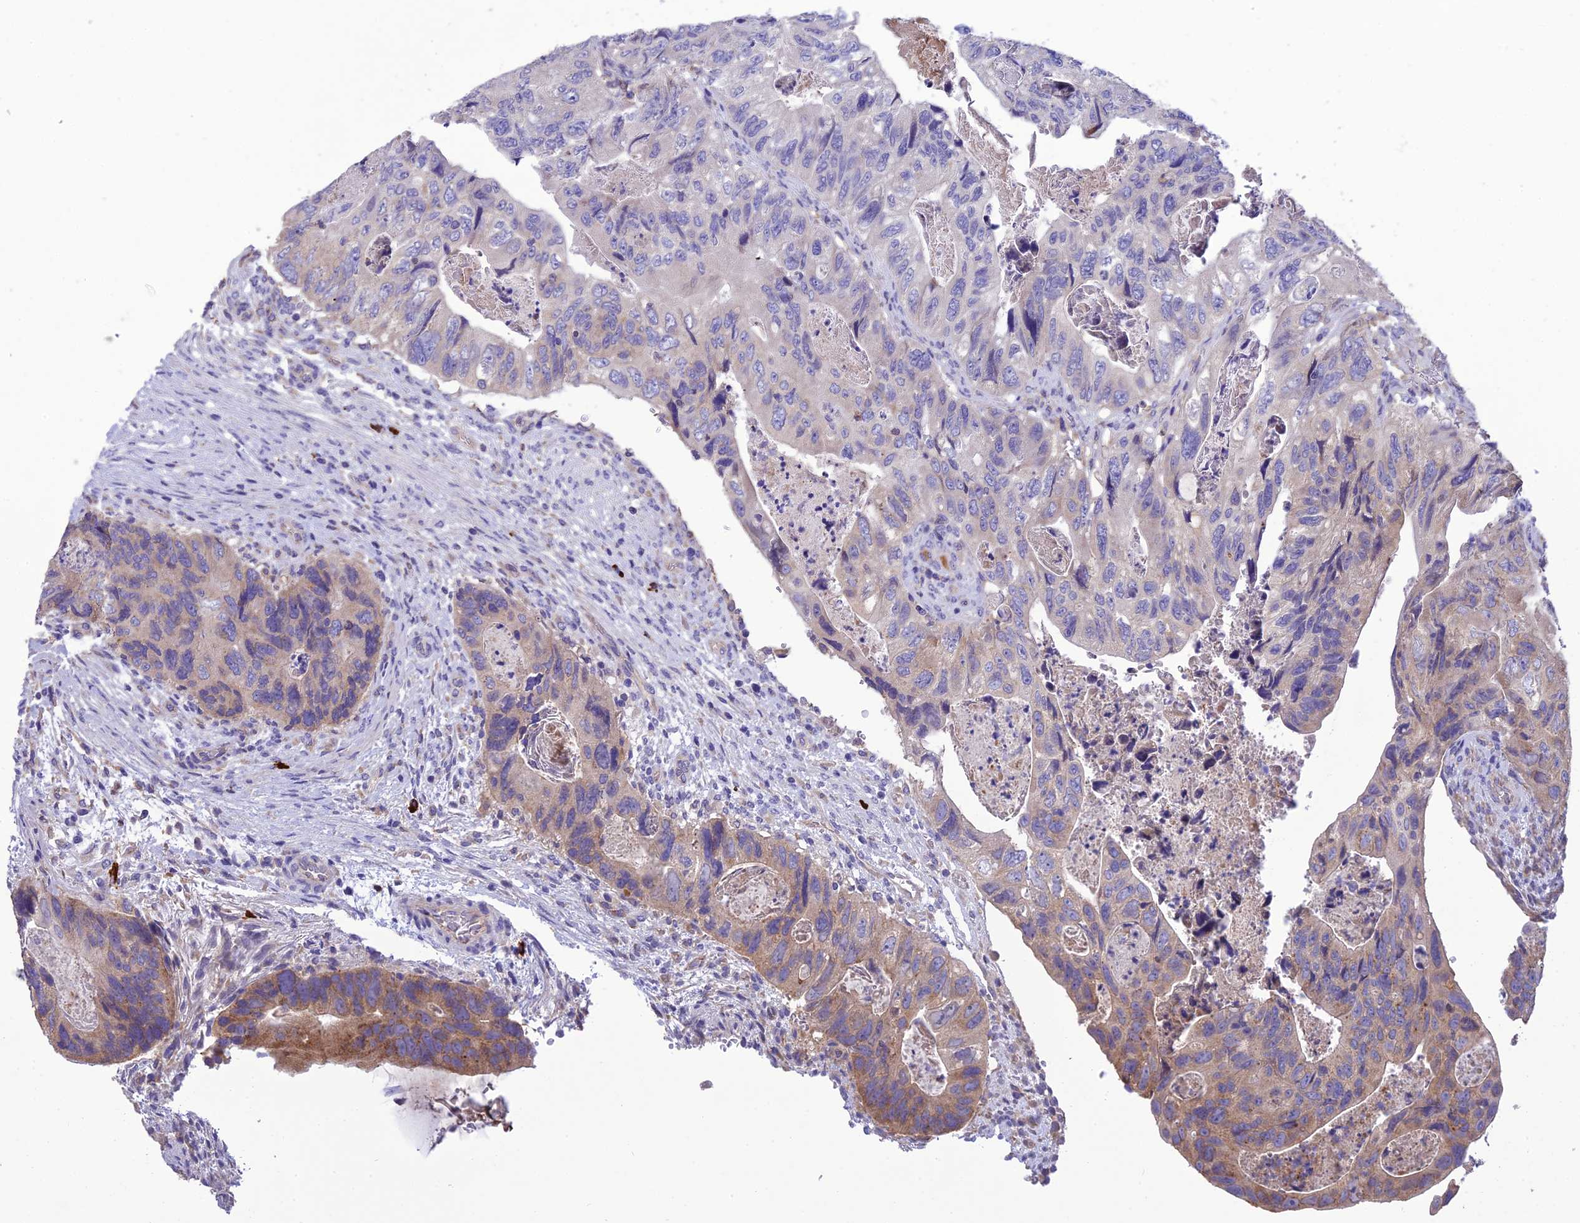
{"staining": {"intensity": "moderate", "quantity": "<25%", "location": "cytoplasmic/membranous"}, "tissue": "colorectal cancer", "cell_type": "Tumor cells", "image_type": "cancer", "snomed": [{"axis": "morphology", "description": "Adenocarcinoma, NOS"}, {"axis": "topography", "description": "Rectum"}], "caption": "About <25% of tumor cells in adenocarcinoma (colorectal) display moderate cytoplasmic/membranous protein positivity as visualized by brown immunohistochemical staining.", "gene": "MIOS", "patient": {"sex": "male", "age": 63}}